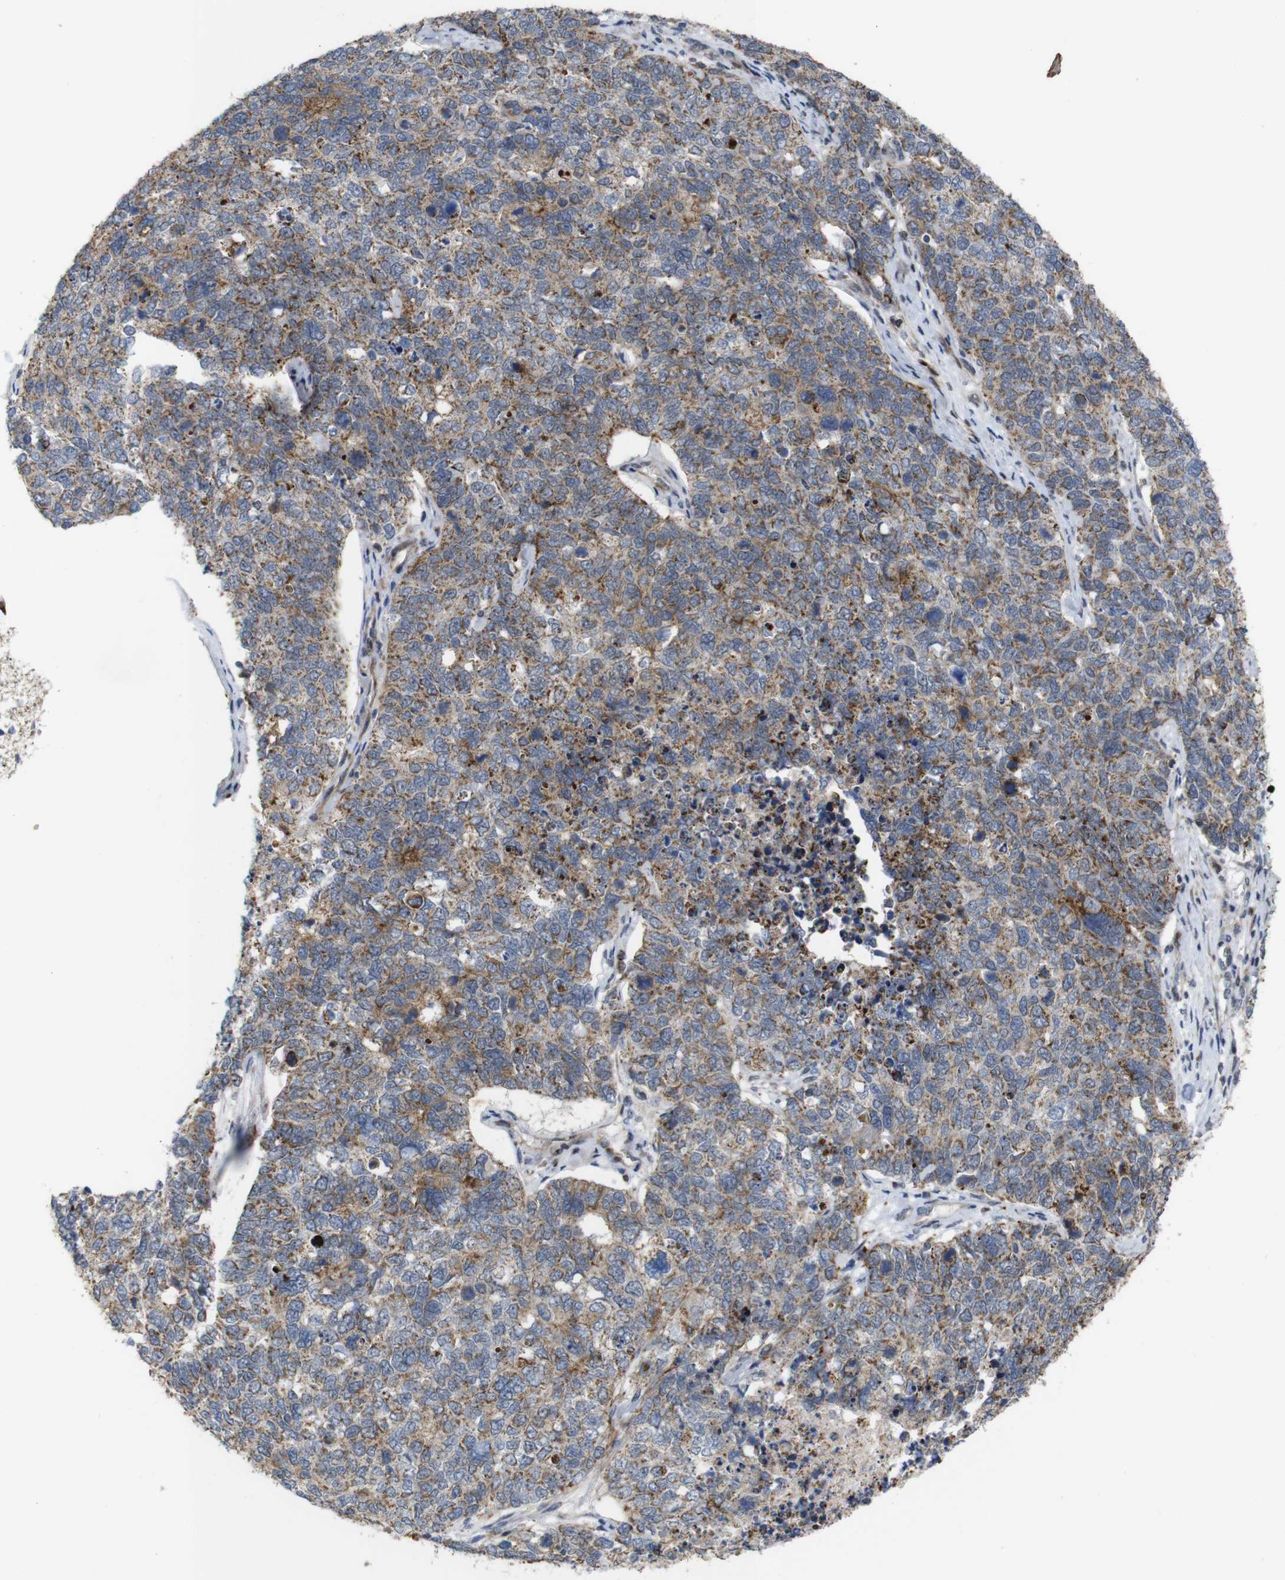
{"staining": {"intensity": "moderate", "quantity": ">75%", "location": "cytoplasmic/membranous"}, "tissue": "cervical cancer", "cell_type": "Tumor cells", "image_type": "cancer", "snomed": [{"axis": "morphology", "description": "Squamous cell carcinoma, NOS"}, {"axis": "topography", "description": "Cervix"}], "caption": "Immunohistochemistry (IHC) of human cervical squamous cell carcinoma shows medium levels of moderate cytoplasmic/membranous staining in approximately >75% of tumor cells. The staining is performed using DAB (3,3'-diaminobenzidine) brown chromogen to label protein expression. The nuclei are counter-stained blue using hematoxylin.", "gene": "ATP7B", "patient": {"sex": "female", "age": 63}}